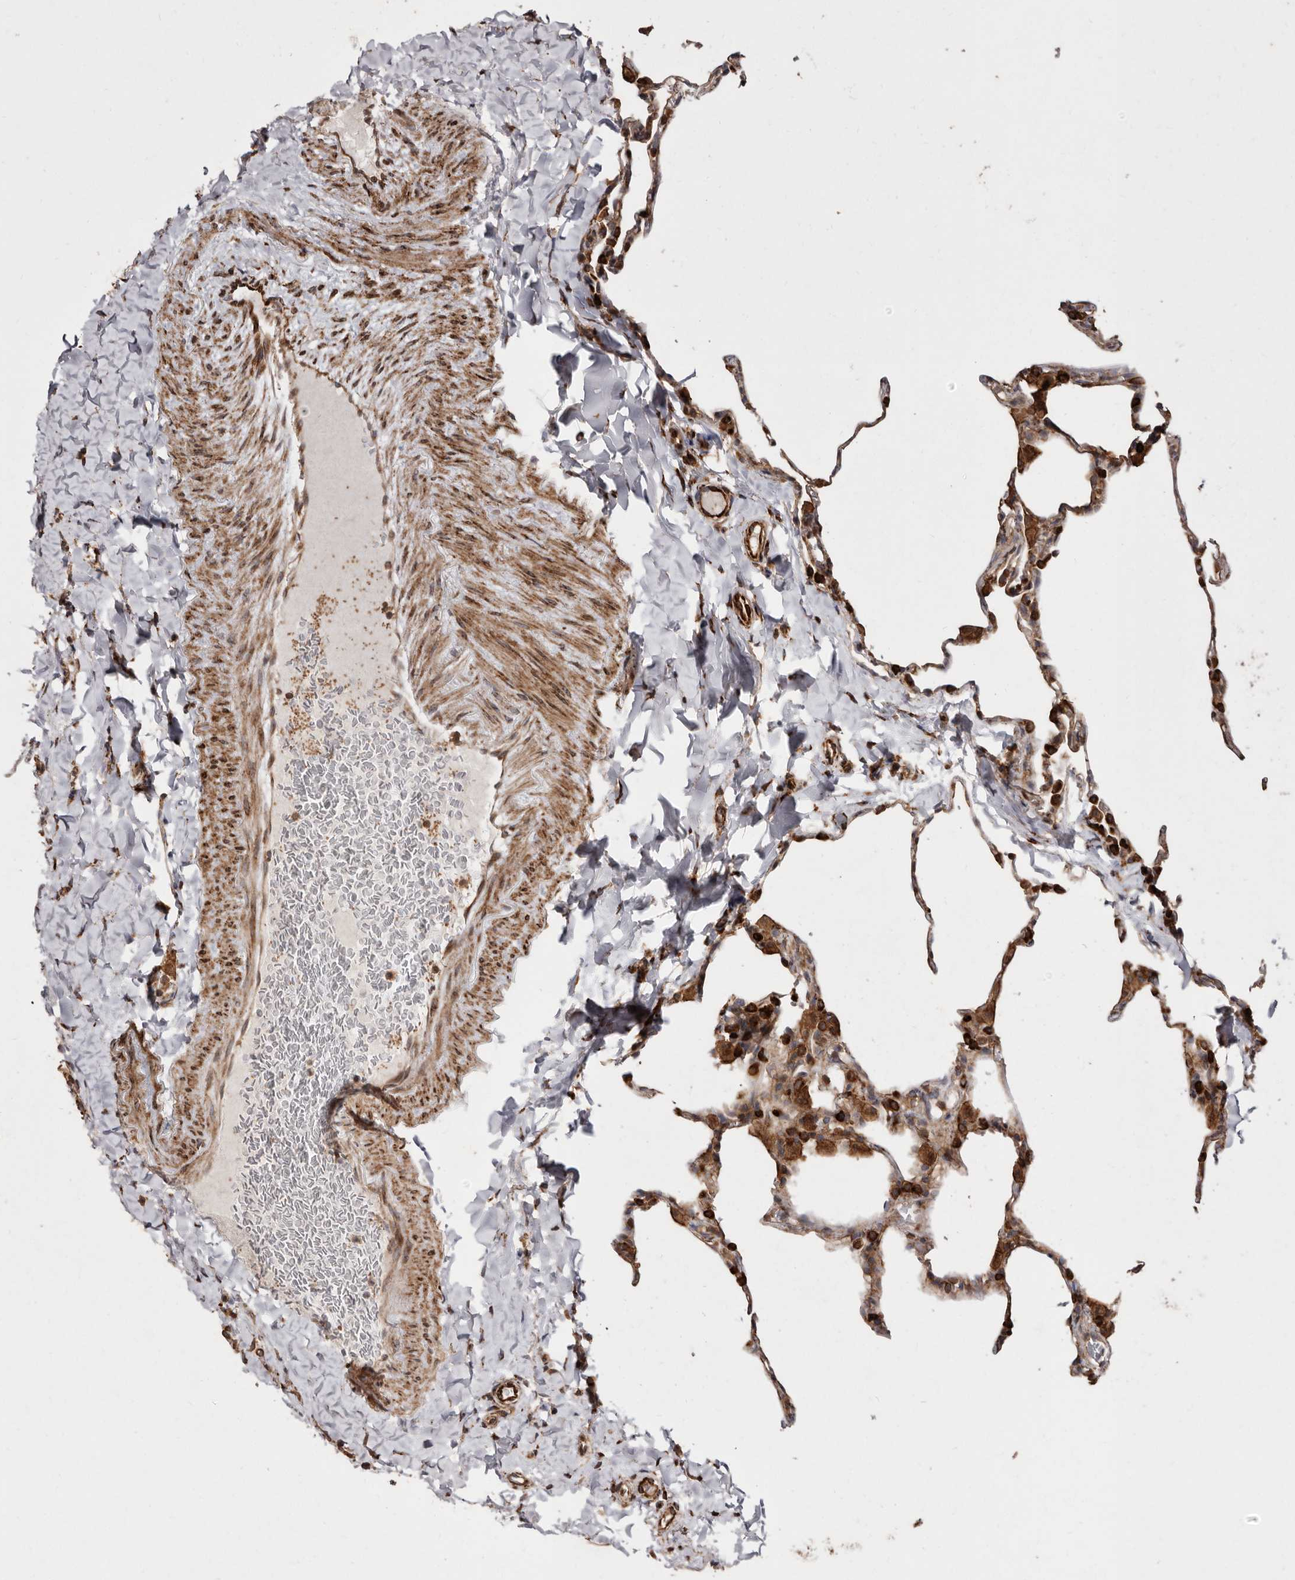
{"staining": {"intensity": "moderate", "quantity": ">75%", "location": "cytoplasmic/membranous"}, "tissue": "lung", "cell_type": "Alveolar cells", "image_type": "normal", "snomed": [{"axis": "morphology", "description": "Normal tissue, NOS"}, {"axis": "topography", "description": "Lung"}], "caption": "Brown immunohistochemical staining in benign human lung exhibits moderate cytoplasmic/membranous staining in about >75% of alveolar cells.", "gene": "FLAD1", "patient": {"sex": "male", "age": 20}}